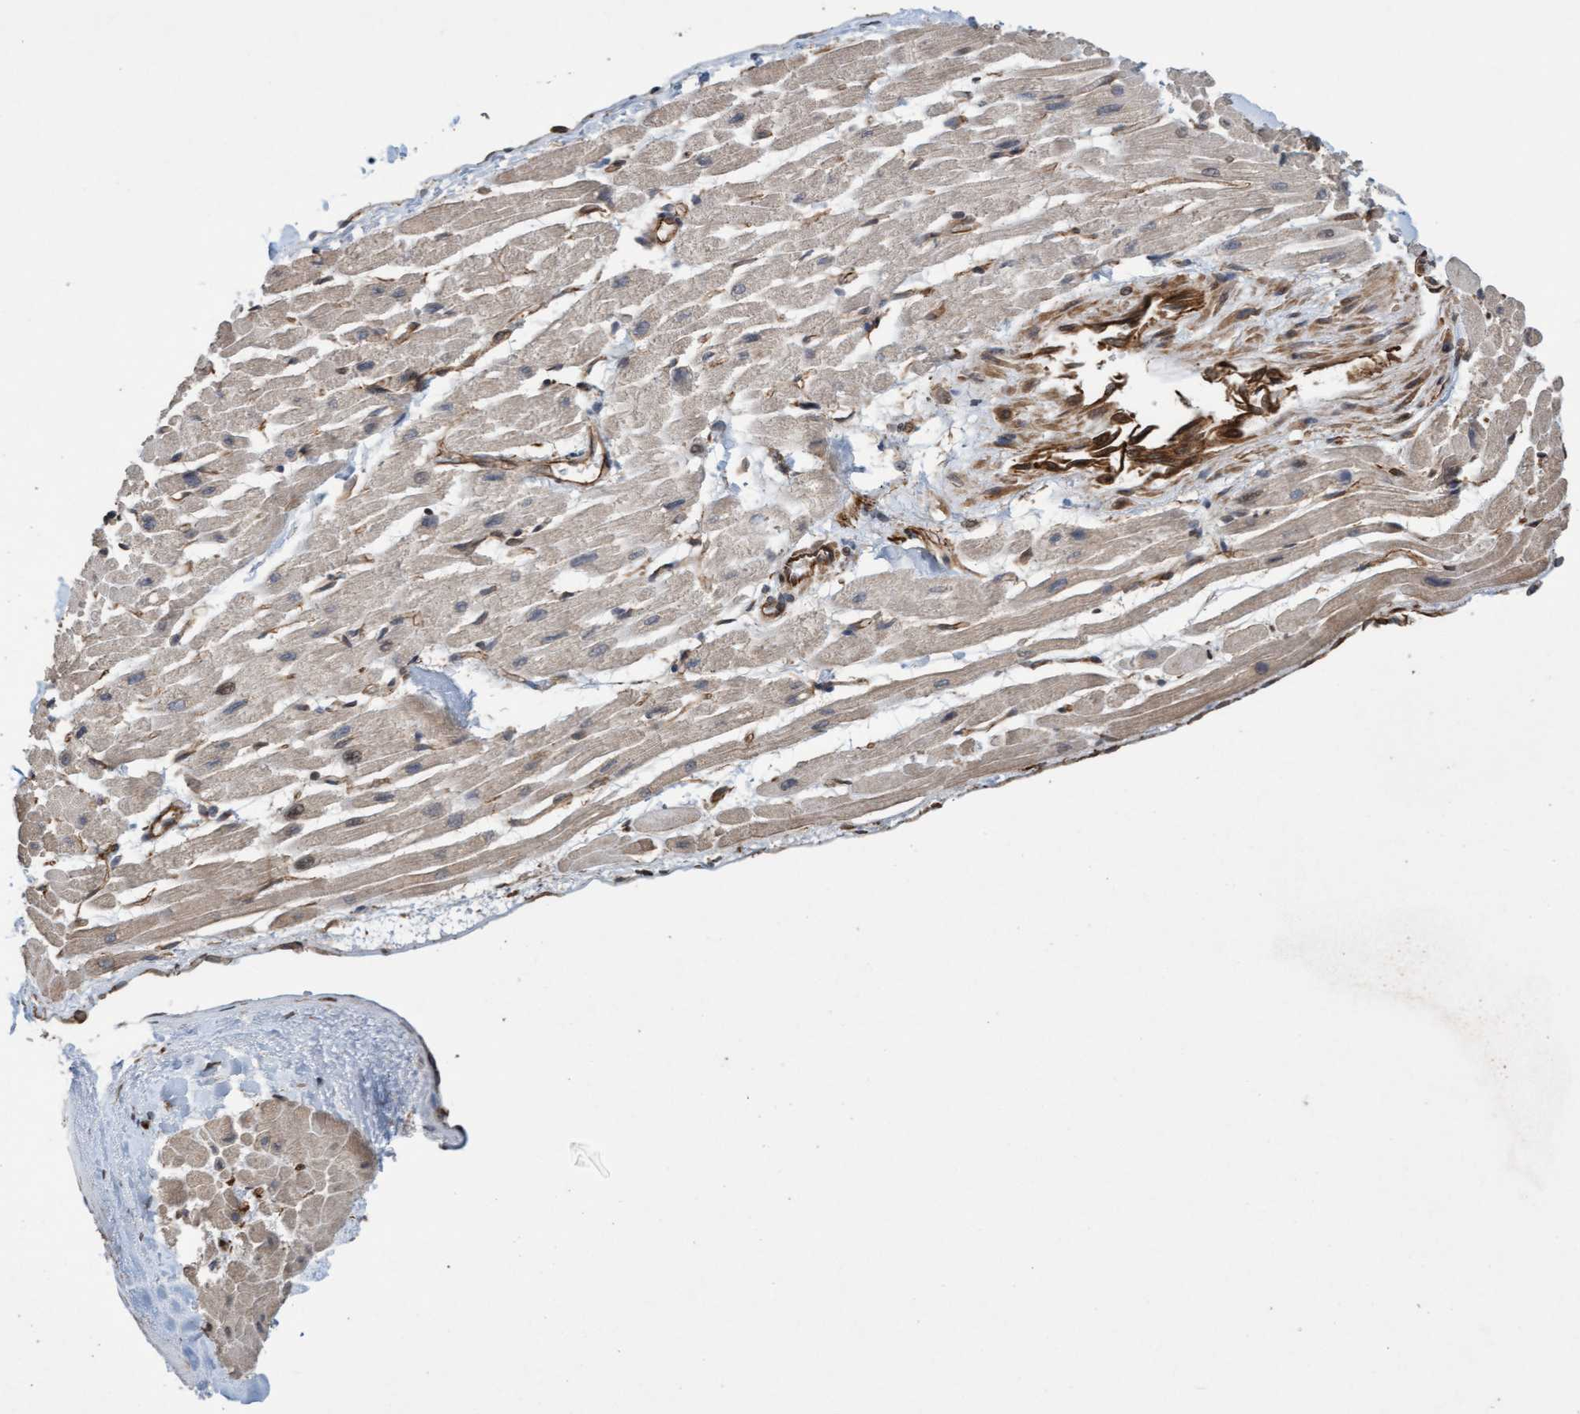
{"staining": {"intensity": "moderate", "quantity": "25%-75%", "location": "cytoplasmic/membranous"}, "tissue": "heart muscle", "cell_type": "Cardiomyocytes", "image_type": "normal", "snomed": [{"axis": "morphology", "description": "Normal tissue, NOS"}, {"axis": "topography", "description": "Heart"}], "caption": "A micrograph showing moderate cytoplasmic/membranous expression in about 25%-75% of cardiomyocytes in benign heart muscle, as visualized by brown immunohistochemical staining.", "gene": "CDC42EP4", "patient": {"sex": "male", "age": 45}}